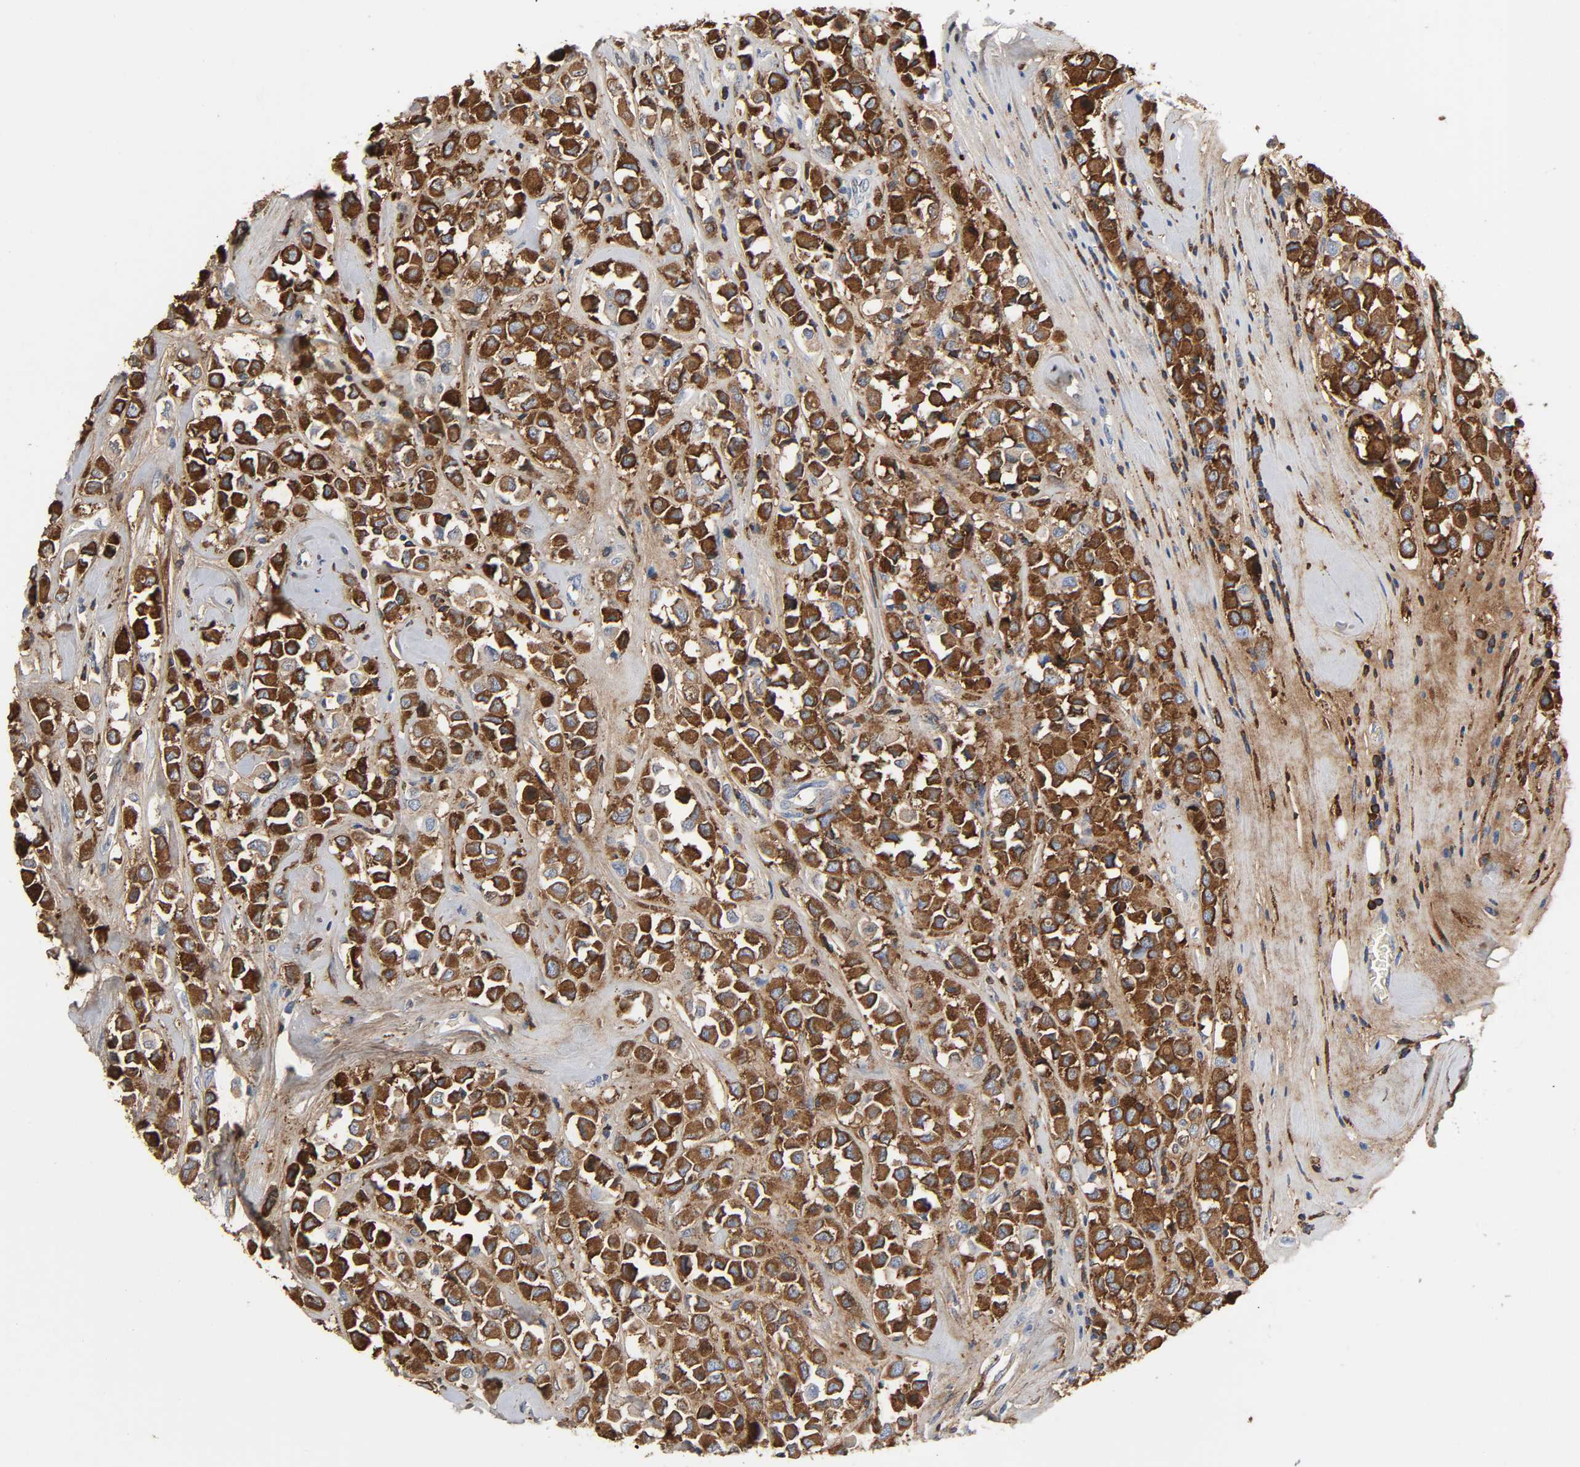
{"staining": {"intensity": "moderate", "quantity": ">75%", "location": "cytoplasmic/membranous"}, "tissue": "breast cancer", "cell_type": "Tumor cells", "image_type": "cancer", "snomed": [{"axis": "morphology", "description": "Duct carcinoma"}, {"axis": "topography", "description": "Breast"}], "caption": "Protein staining exhibits moderate cytoplasmic/membranous positivity in approximately >75% of tumor cells in invasive ductal carcinoma (breast). The protein of interest is shown in brown color, while the nuclei are stained blue.", "gene": "C3", "patient": {"sex": "female", "age": 61}}